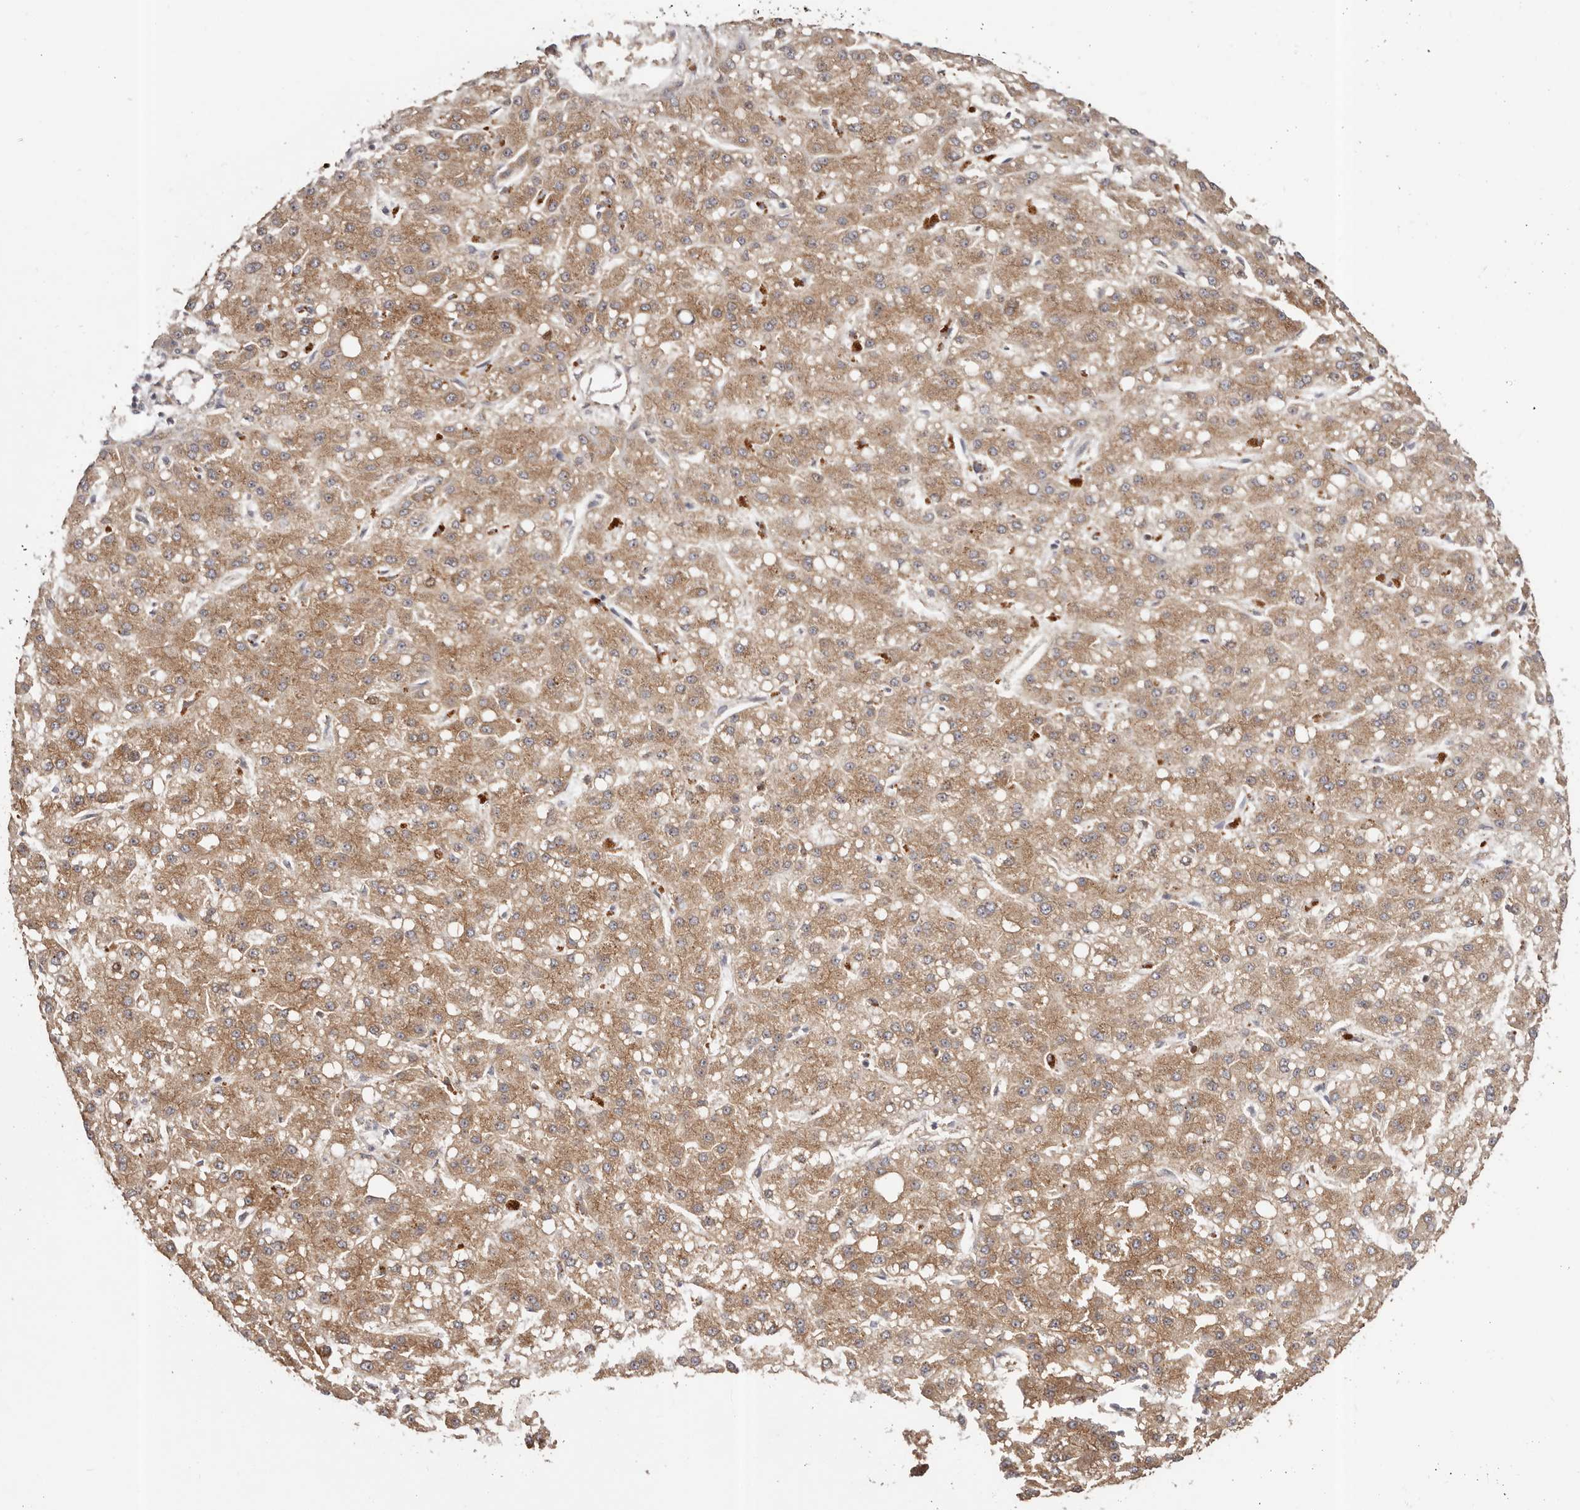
{"staining": {"intensity": "moderate", "quantity": ">75%", "location": "cytoplasmic/membranous"}, "tissue": "liver cancer", "cell_type": "Tumor cells", "image_type": "cancer", "snomed": [{"axis": "morphology", "description": "Carcinoma, Hepatocellular, NOS"}, {"axis": "topography", "description": "Liver"}], "caption": "Liver cancer stained with a brown dye exhibits moderate cytoplasmic/membranous positive expression in about >75% of tumor cells.", "gene": "MICAL2", "patient": {"sex": "male", "age": 67}}